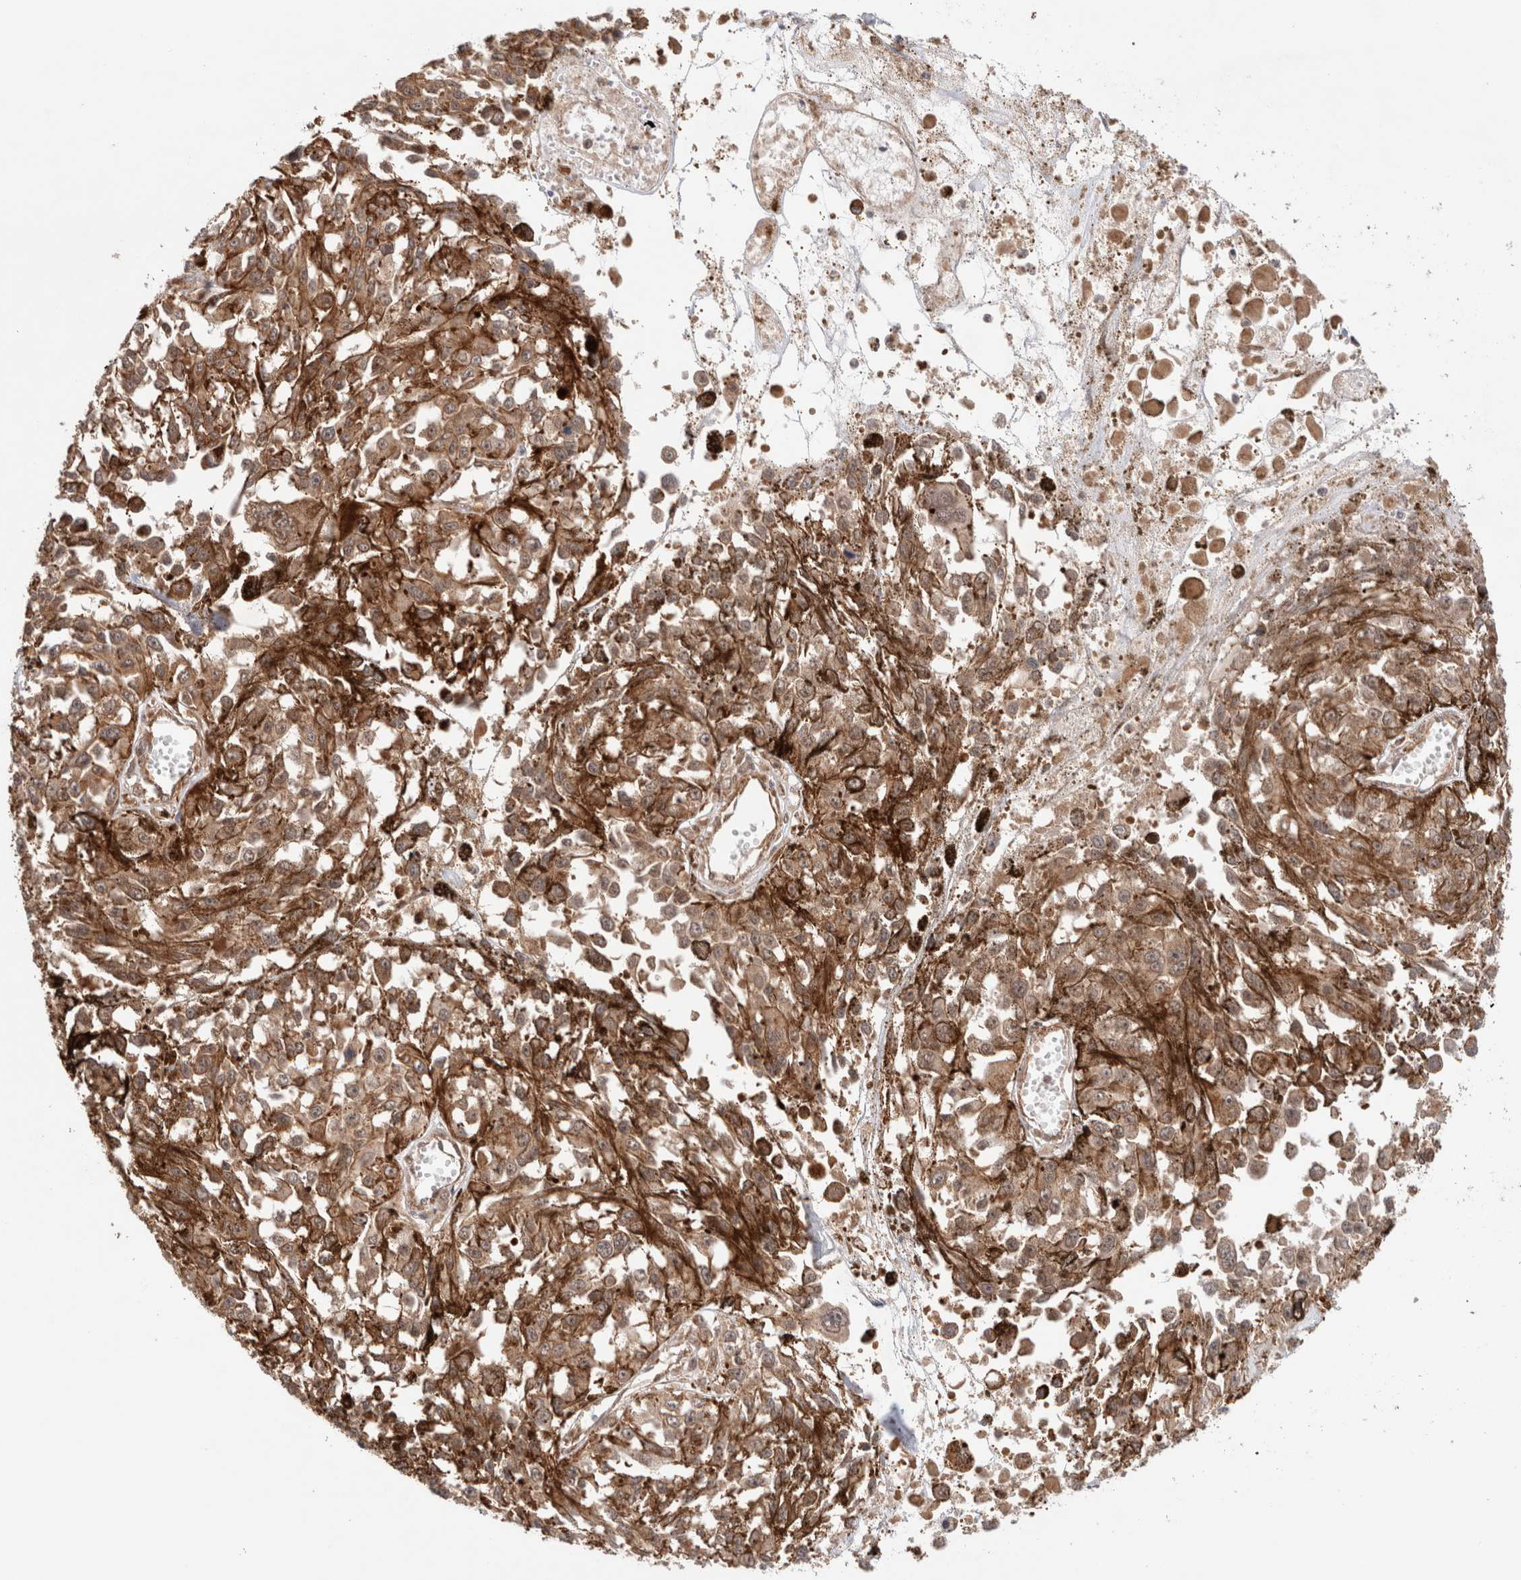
{"staining": {"intensity": "moderate", "quantity": ">75%", "location": "cytoplasmic/membranous,nuclear"}, "tissue": "melanoma", "cell_type": "Tumor cells", "image_type": "cancer", "snomed": [{"axis": "morphology", "description": "Malignant melanoma, Metastatic site"}, {"axis": "topography", "description": "Lymph node"}], "caption": "IHC of human melanoma displays medium levels of moderate cytoplasmic/membranous and nuclear staining in approximately >75% of tumor cells.", "gene": "SIKE1", "patient": {"sex": "male", "age": 59}}